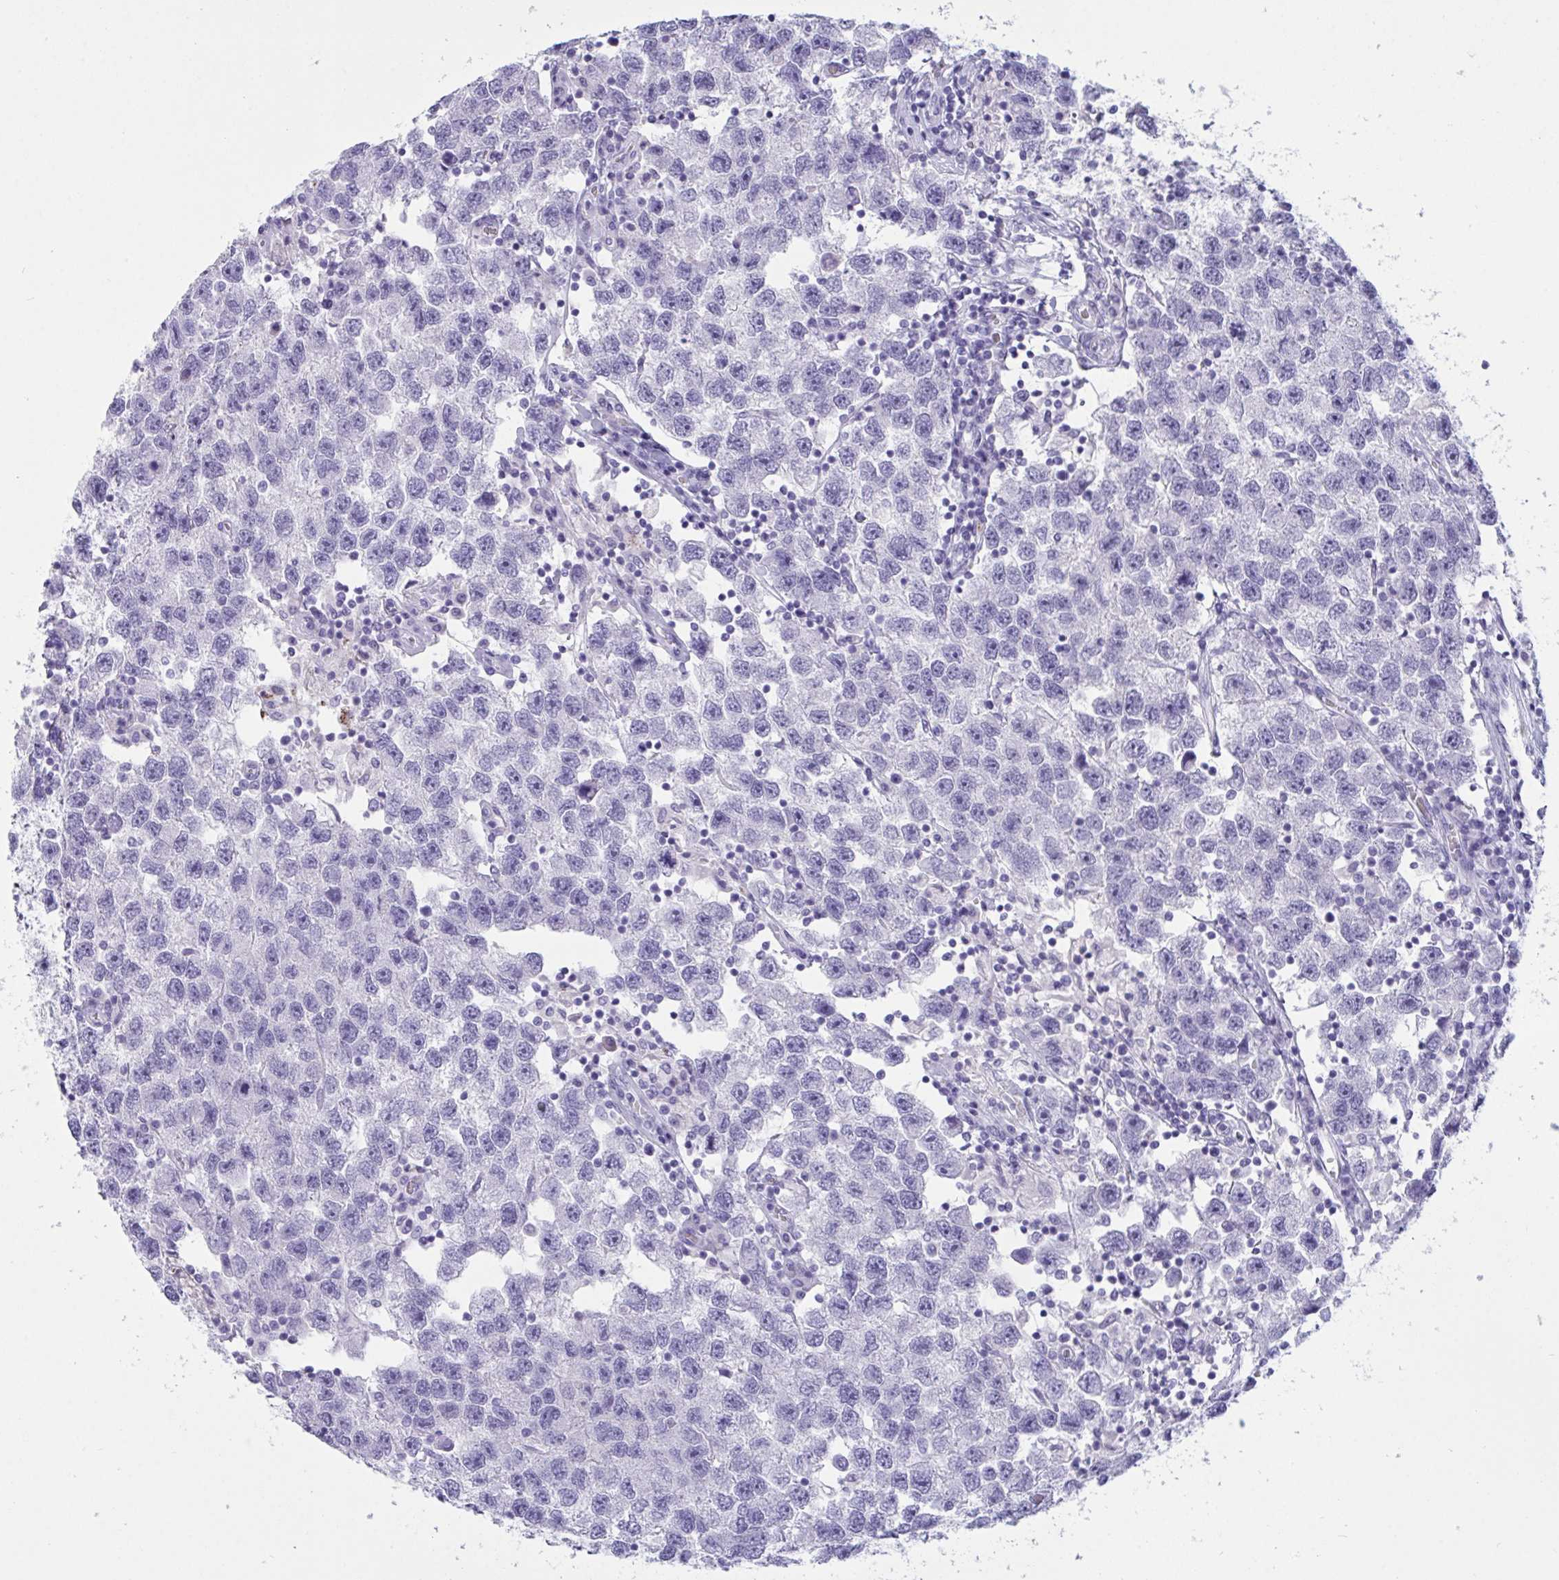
{"staining": {"intensity": "negative", "quantity": "none", "location": "none"}, "tissue": "testis cancer", "cell_type": "Tumor cells", "image_type": "cancer", "snomed": [{"axis": "morphology", "description": "Seminoma, NOS"}, {"axis": "topography", "description": "Testis"}], "caption": "This is a image of IHC staining of testis cancer (seminoma), which shows no staining in tumor cells.", "gene": "OXLD1", "patient": {"sex": "male", "age": 26}}